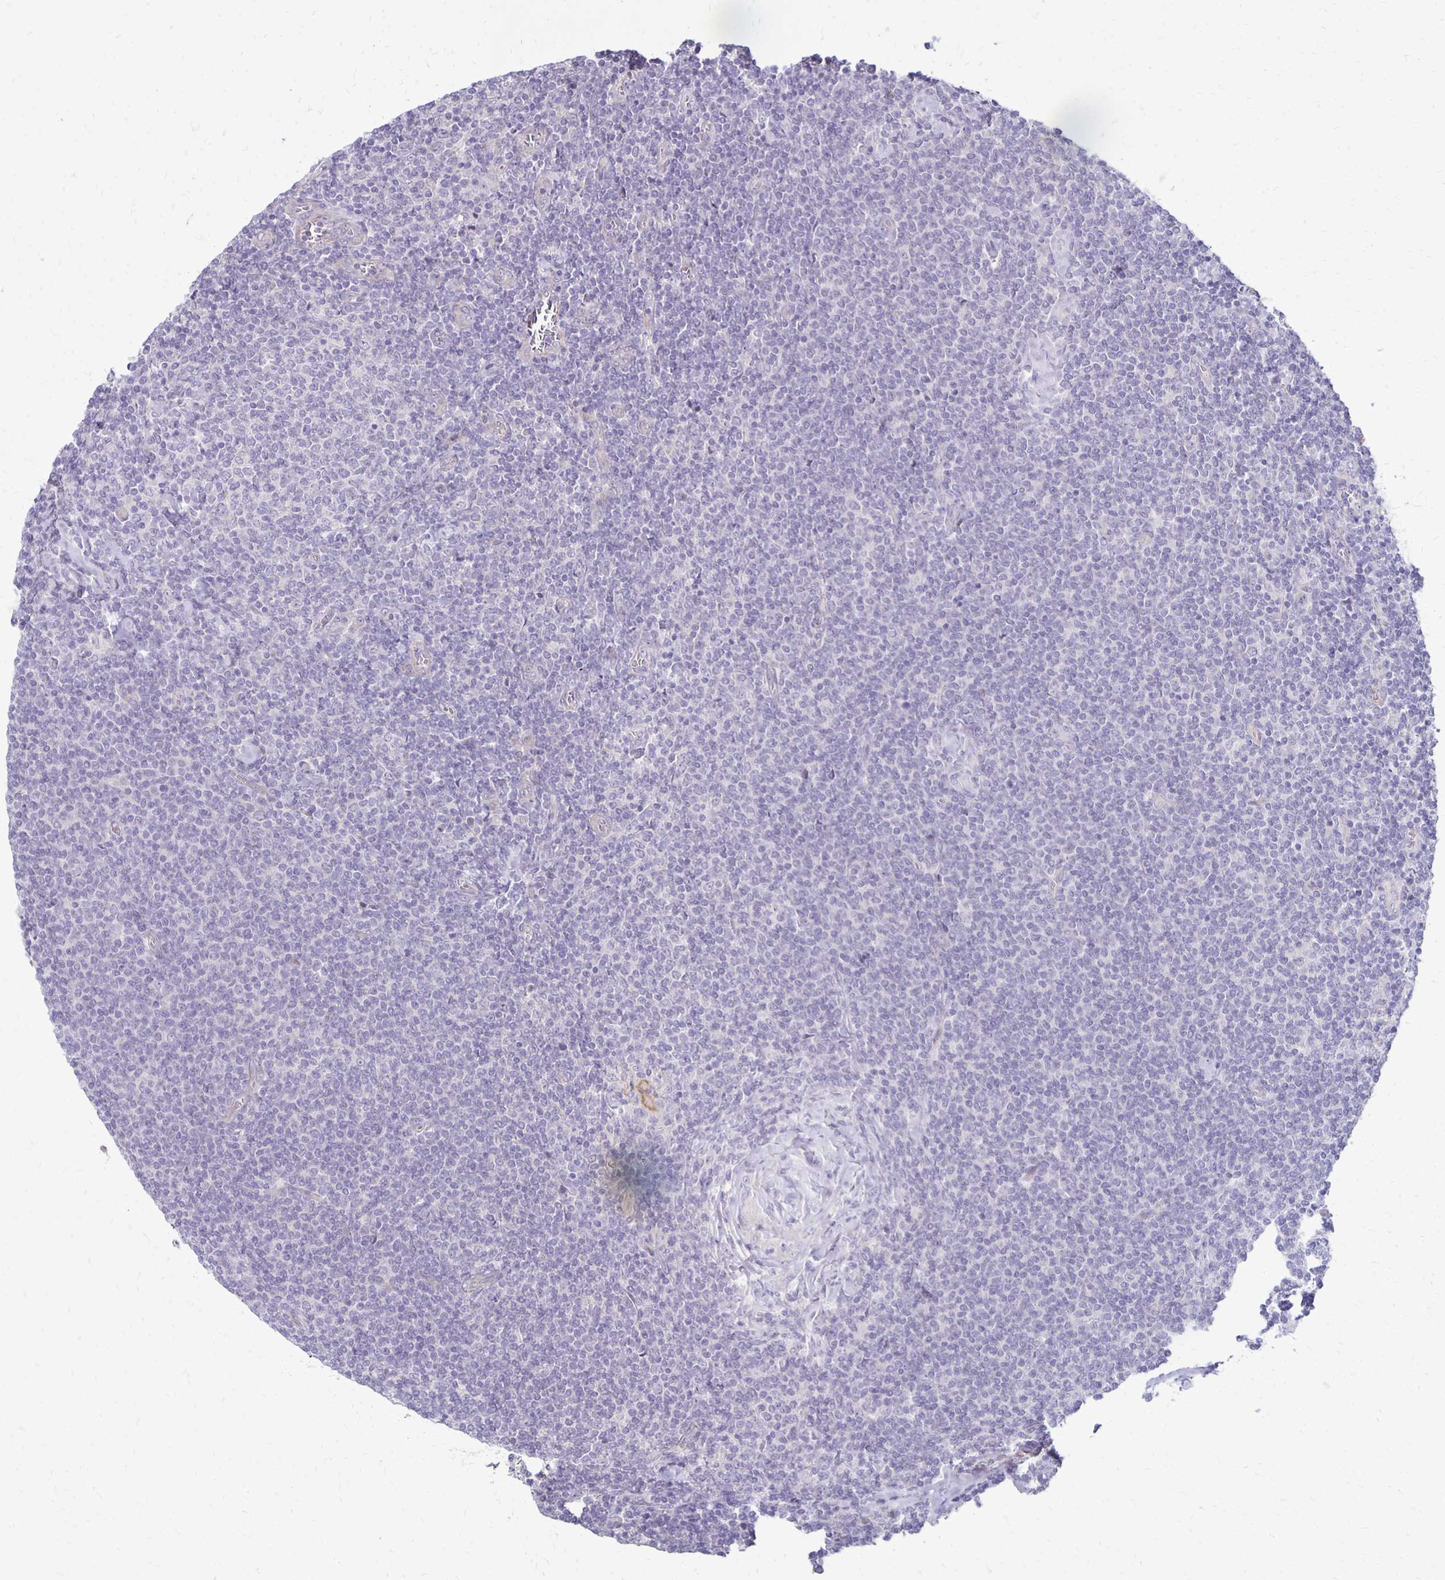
{"staining": {"intensity": "negative", "quantity": "none", "location": "none"}, "tissue": "lymphoma", "cell_type": "Tumor cells", "image_type": "cancer", "snomed": [{"axis": "morphology", "description": "Malignant lymphoma, non-Hodgkin's type, Low grade"}, {"axis": "topography", "description": "Lymph node"}], "caption": "DAB immunohistochemical staining of low-grade malignant lymphoma, non-Hodgkin's type demonstrates no significant expression in tumor cells. Nuclei are stained in blue.", "gene": "KATNBL1", "patient": {"sex": "male", "age": 52}}